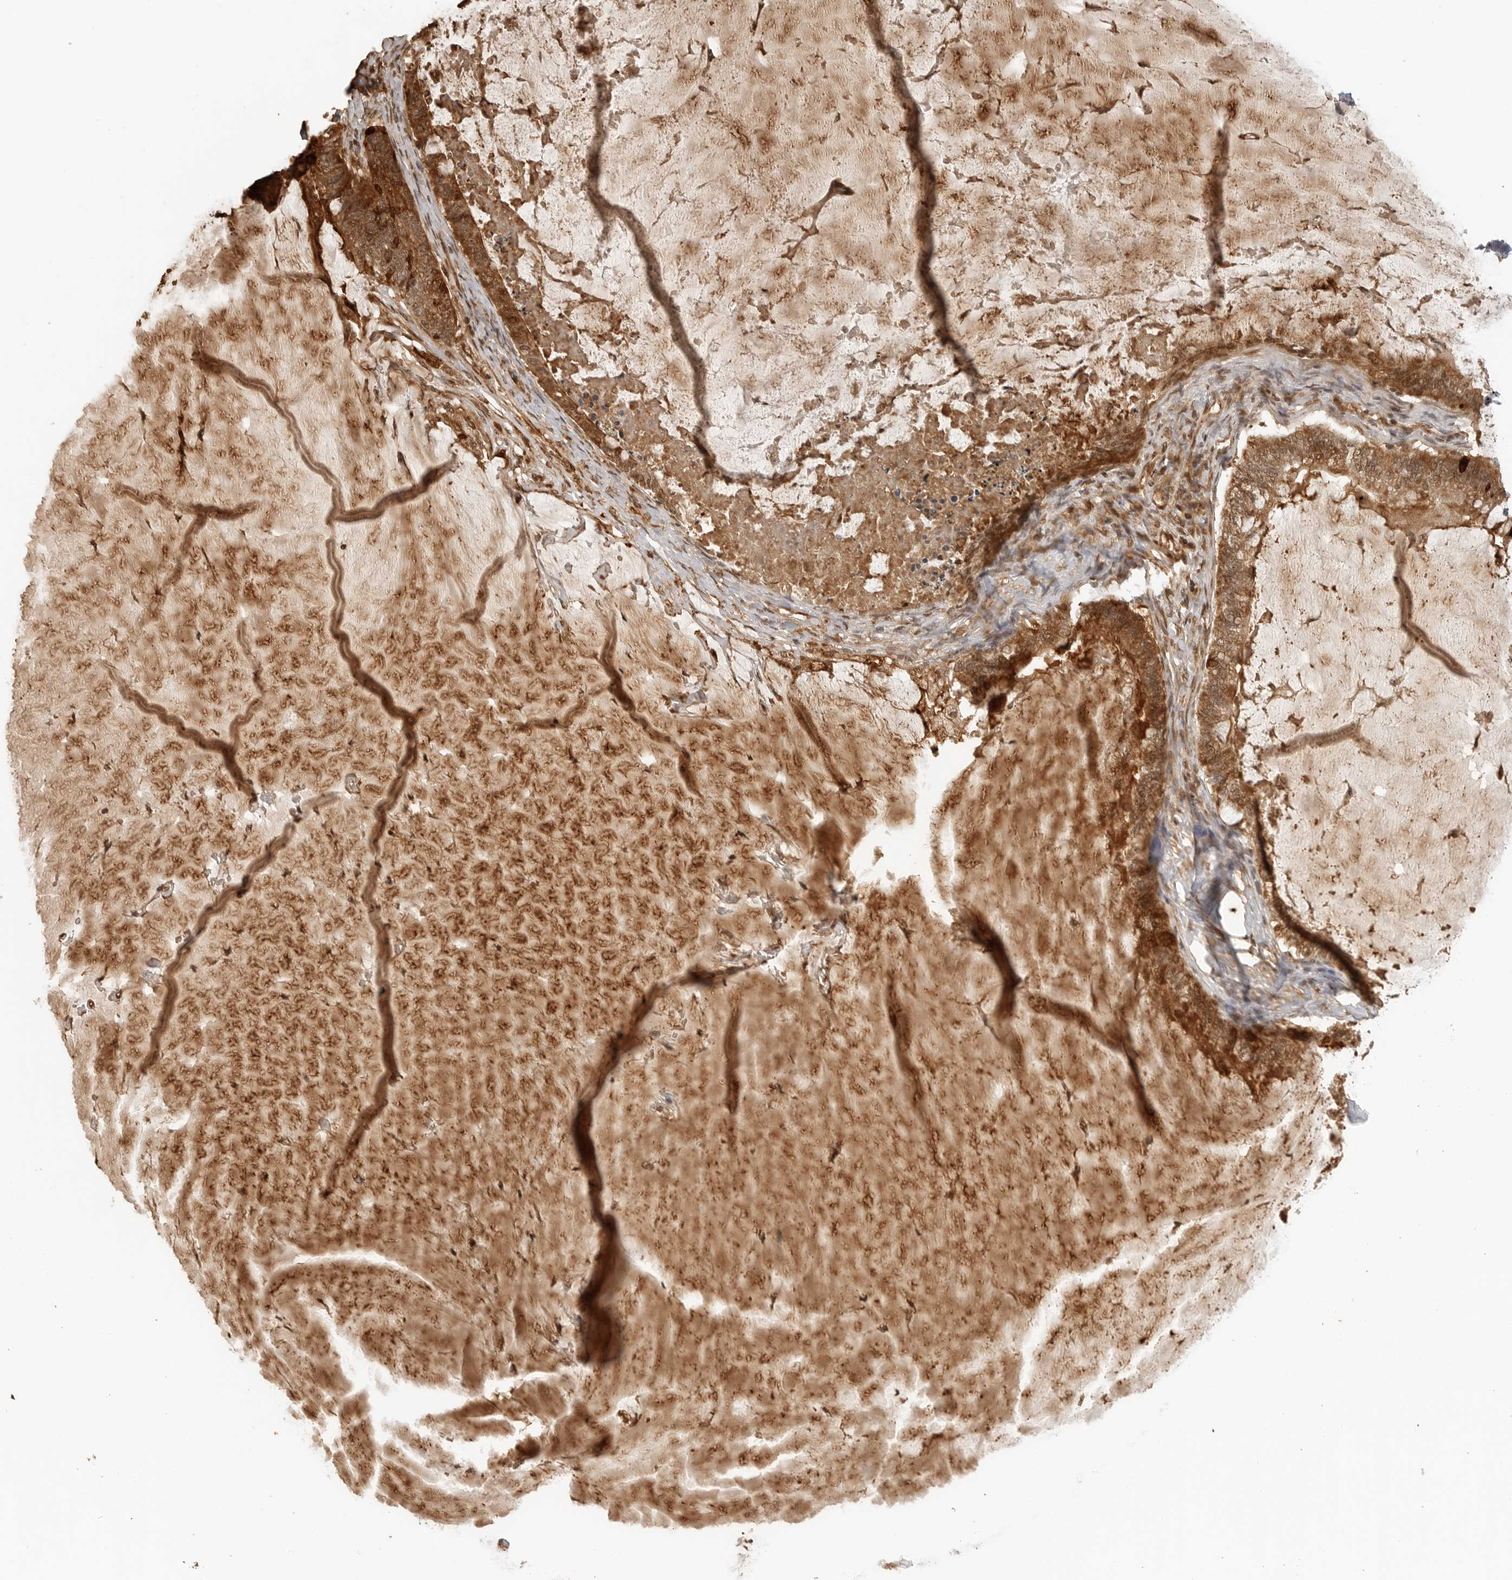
{"staining": {"intensity": "moderate", "quantity": ">75%", "location": "cytoplasmic/membranous,nuclear"}, "tissue": "ovarian cancer", "cell_type": "Tumor cells", "image_type": "cancer", "snomed": [{"axis": "morphology", "description": "Cystadenocarcinoma, mucinous, NOS"}, {"axis": "topography", "description": "Ovary"}], "caption": "Tumor cells reveal medium levels of moderate cytoplasmic/membranous and nuclear positivity in about >75% of cells in human ovarian cancer.", "gene": "CLOCK", "patient": {"sex": "female", "age": 61}}